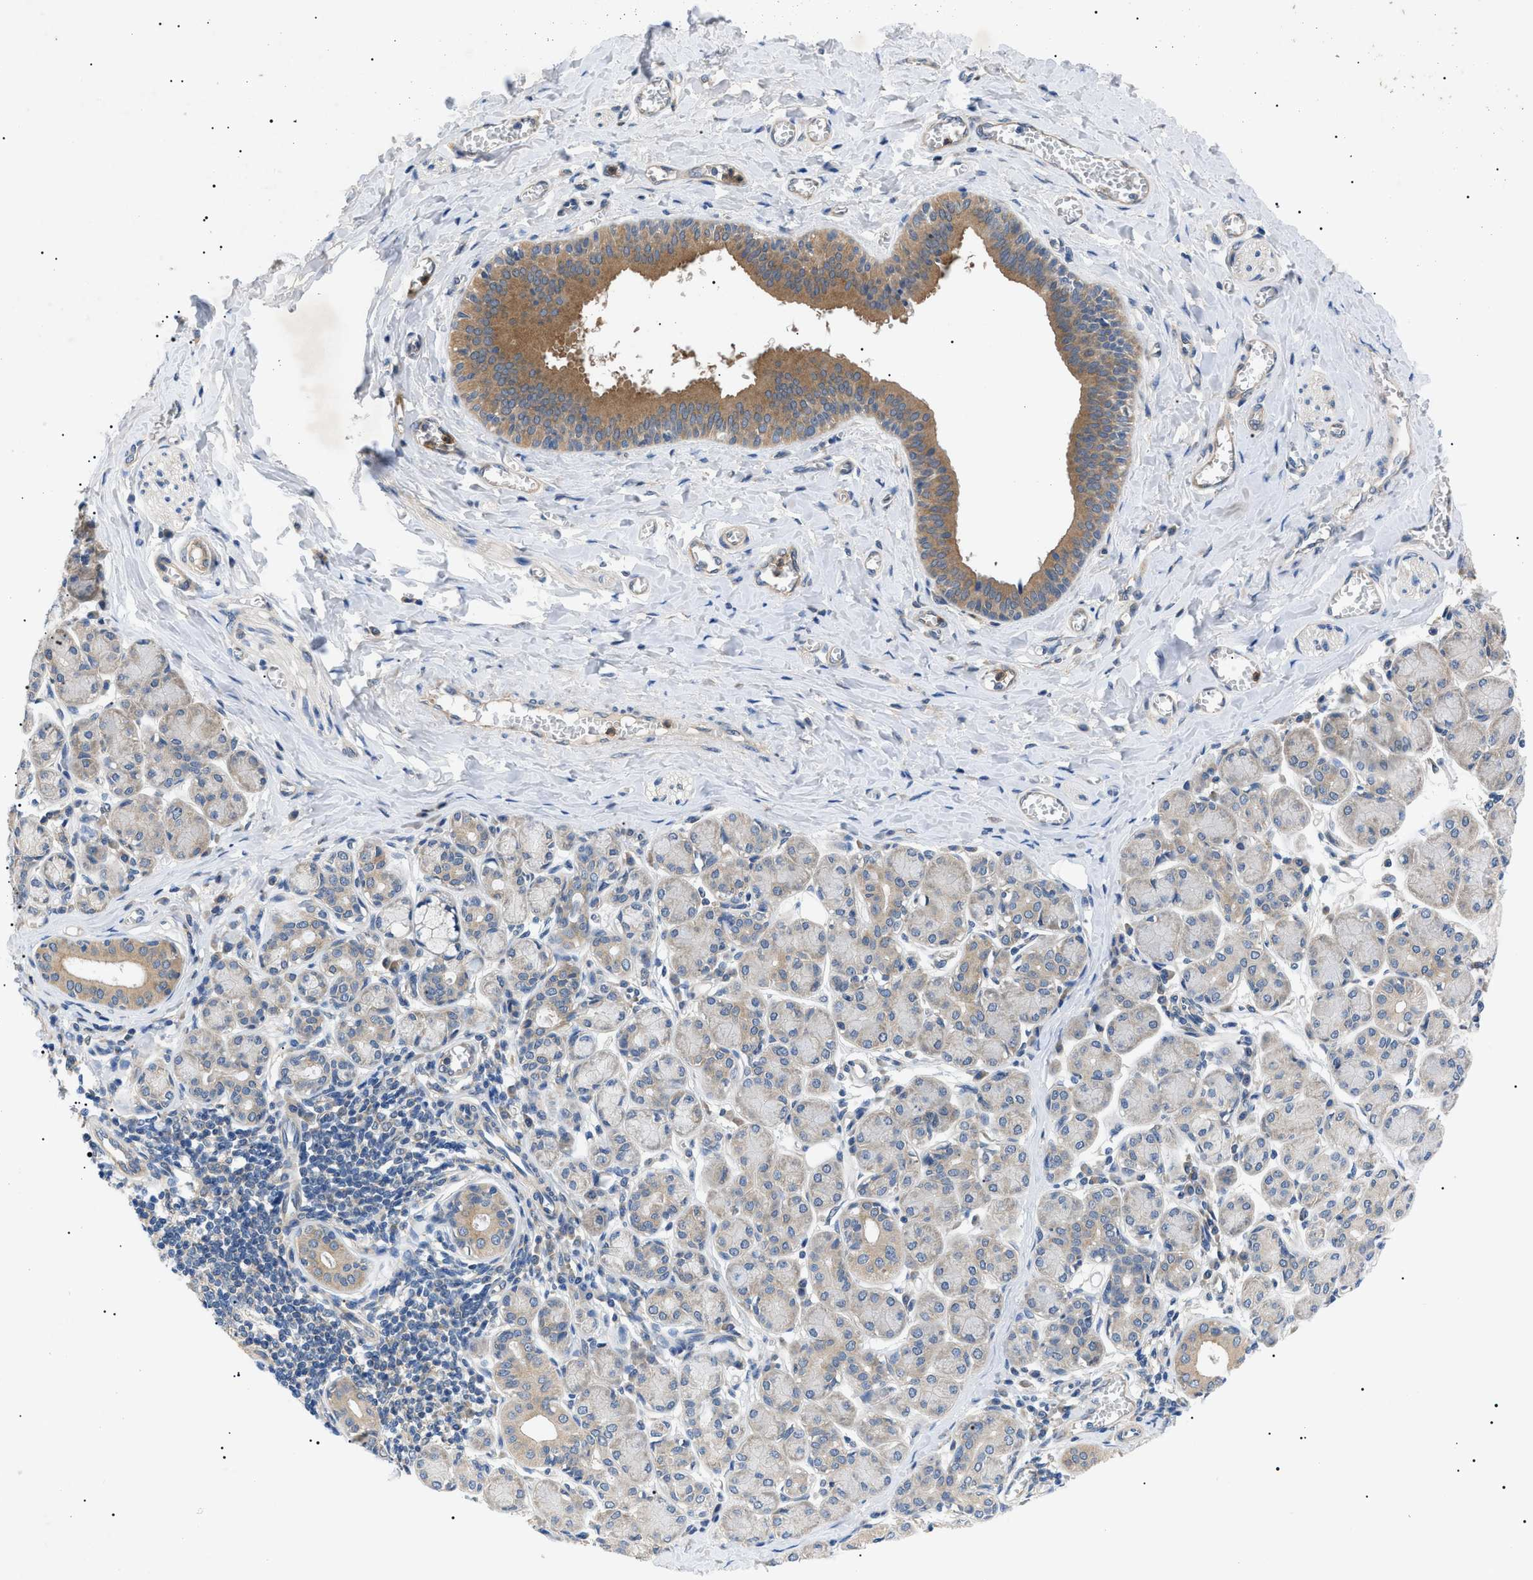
{"staining": {"intensity": "weak", "quantity": "25%-75%", "location": "cytoplasmic/membranous"}, "tissue": "salivary gland", "cell_type": "Glandular cells", "image_type": "normal", "snomed": [{"axis": "morphology", "description": "Normal tissue, NOS"}, {"axis": "morphology", "description": "Inflammation, NOS"}, {"axis": "topography", "description": "Lymph node"}, {"axis": "topography", "description": "Salivary gland"}], "caption": "Protein analysis of unremarkable salivary gland reveals weak cytoplasmic/membranous staining in about 25%-75% of glandular cells.", "gene": "RIPK1", "patient": {"sex": "male", "age": 3}}